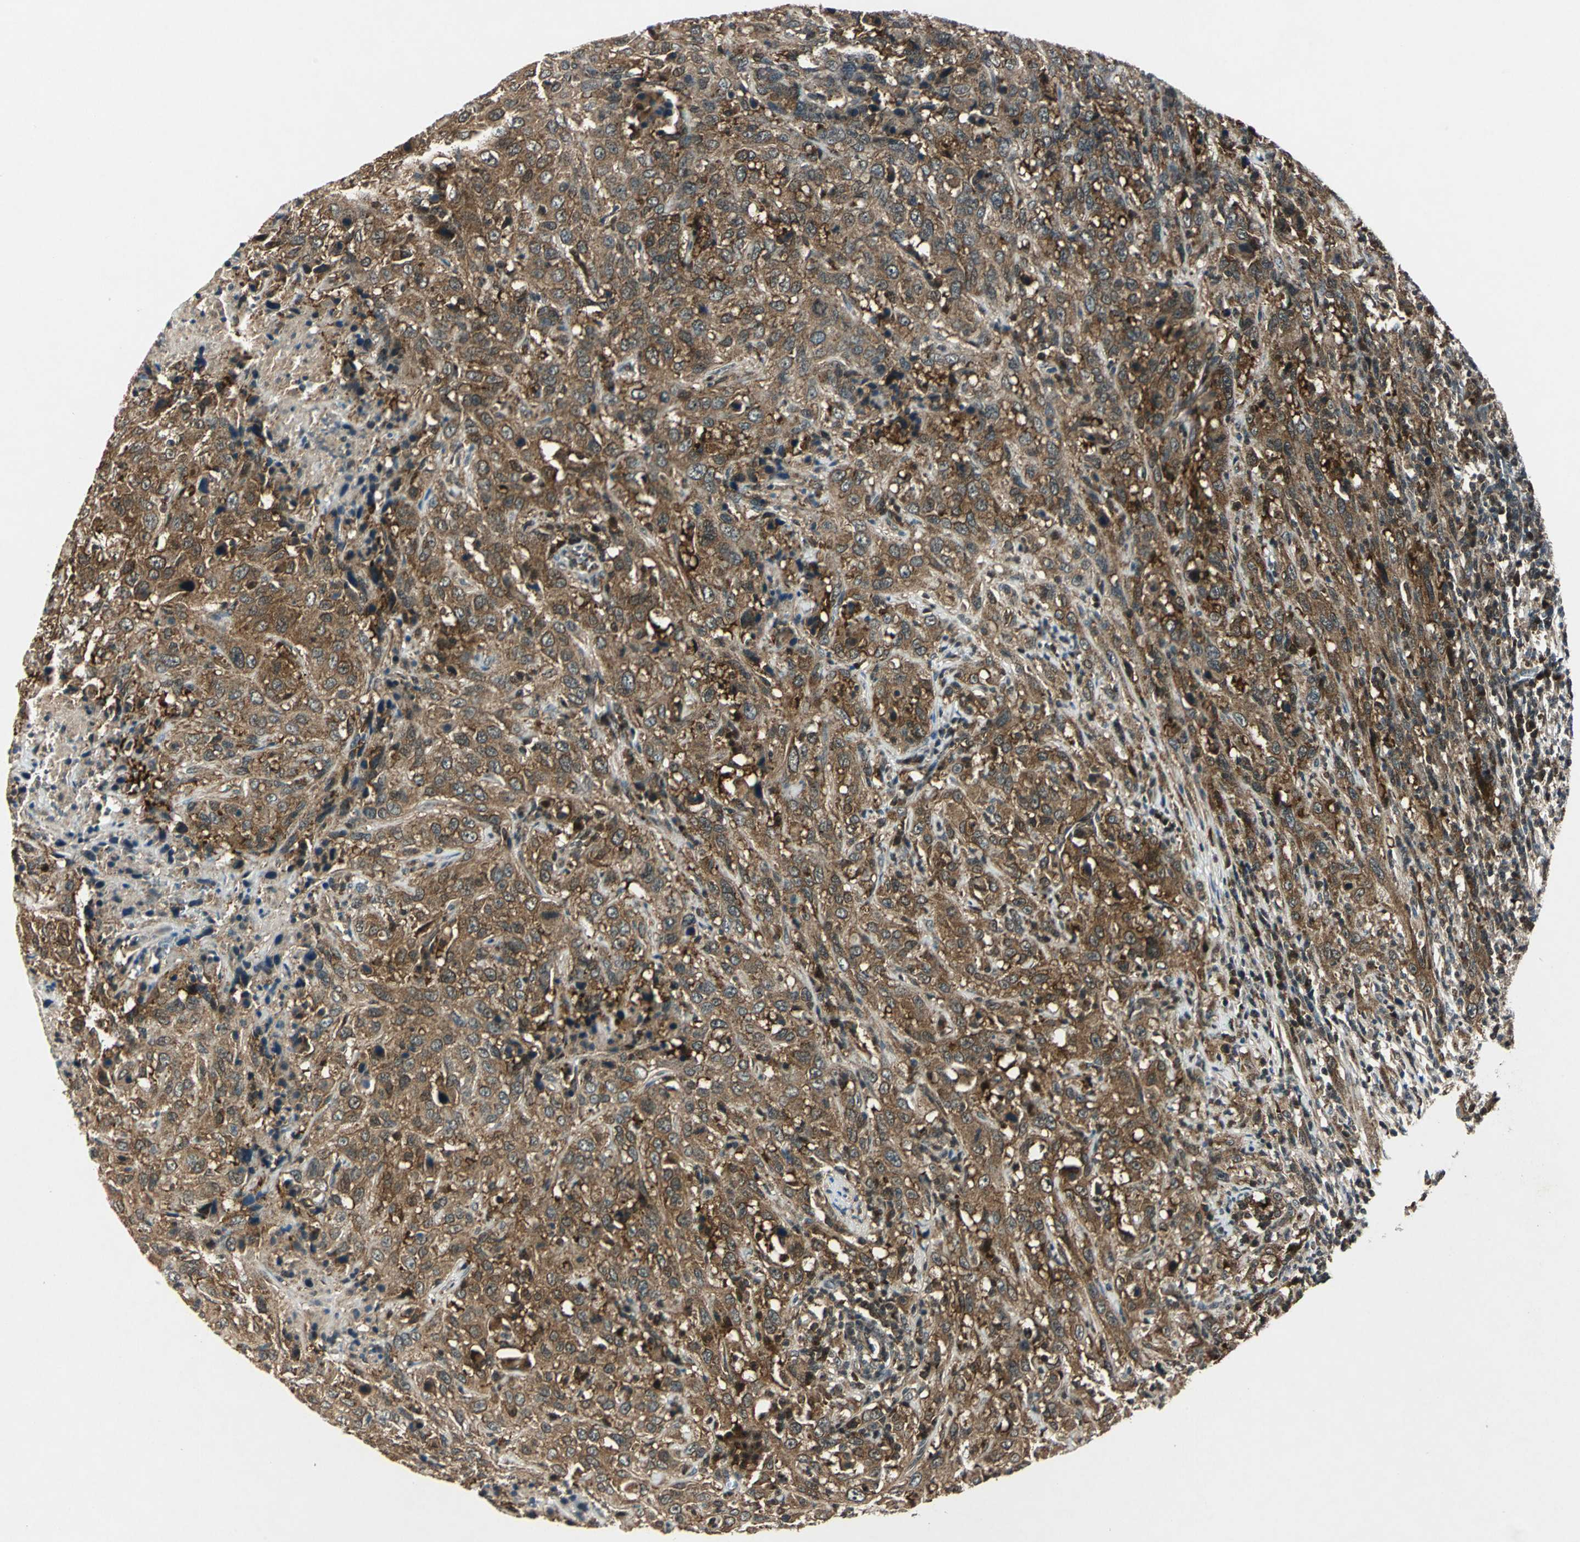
{"staining": {"intensity": "strong", "quantity": ">75%", "location": "cytoplasmic/membranous"}, "tissue": "urothelial cancer", "cell_type": "Tumor cells", "image_type": "cancer", "snomed": [{"axis": "morphology", "description": "Urothelial carcinoma, High grade"}, {"axis": "topography", "description": "Urinary bladder"}], "caption": "Immunohistochemical staining of urothelial carcinoma (high-grade) reveals high levels of strong cytoplasmic/membranous protein staining in about >75% of tumor cells.", "gene": "AHSA1", "patient": {"sex": "male", "age": 61}}